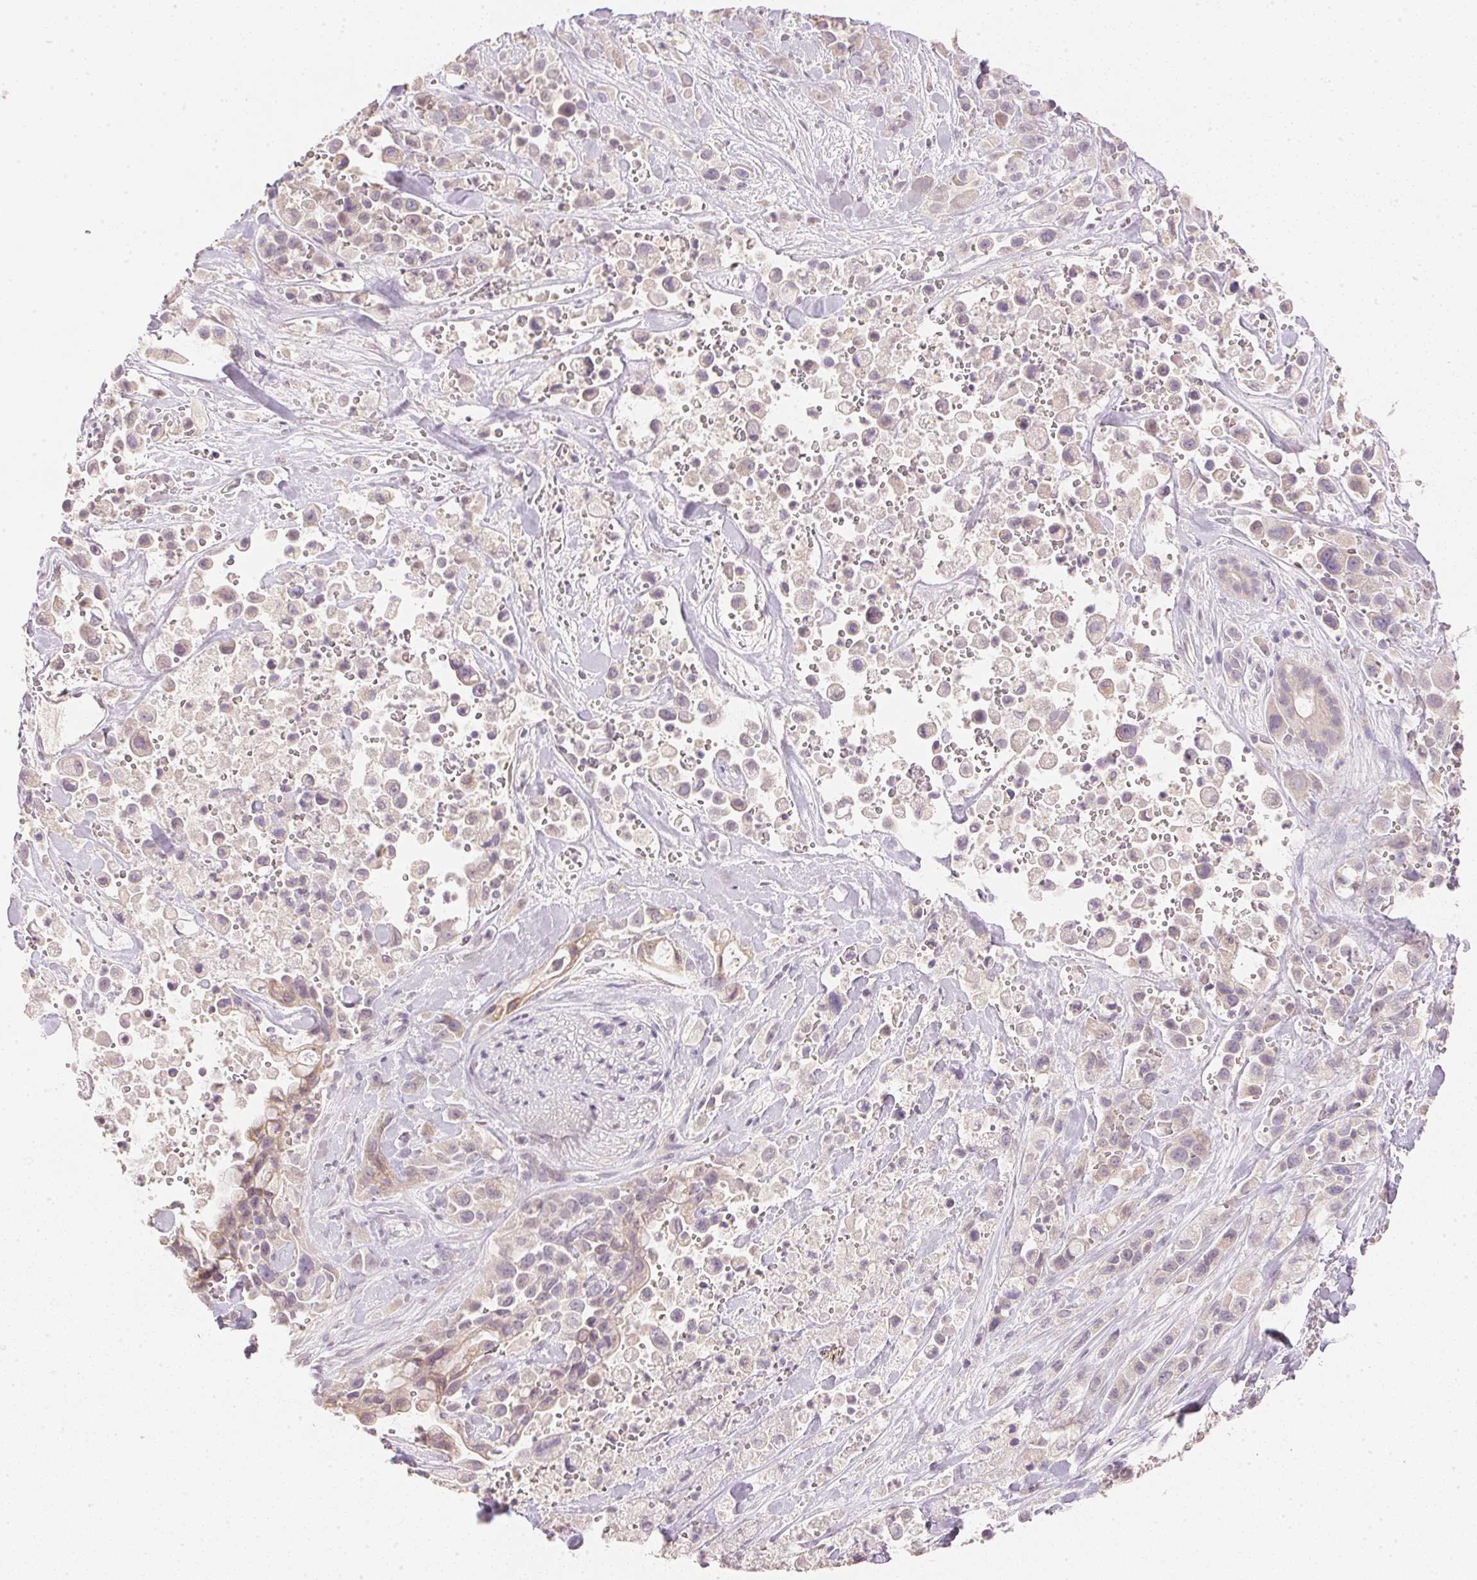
{"staining": {"intensity": "negative", "quantity": "none", "location": "none"}, "tissue": "pancreatic cancer", "cell_type": "Tumor cells", "image_type": "cancer", "snomed": [{"axis": "morphology", "description": "Adenocarcinoma, NOS"}, {"axis": "topography", "description": "Pancreas"}], "caption": "Immunohistochemical staining of human pancreatic cancer (adenocarcinoma) exhibits no significant expression in tumor cells.", "gene": "DHCR24", "patient": {"sex": "male", "age": 44}}